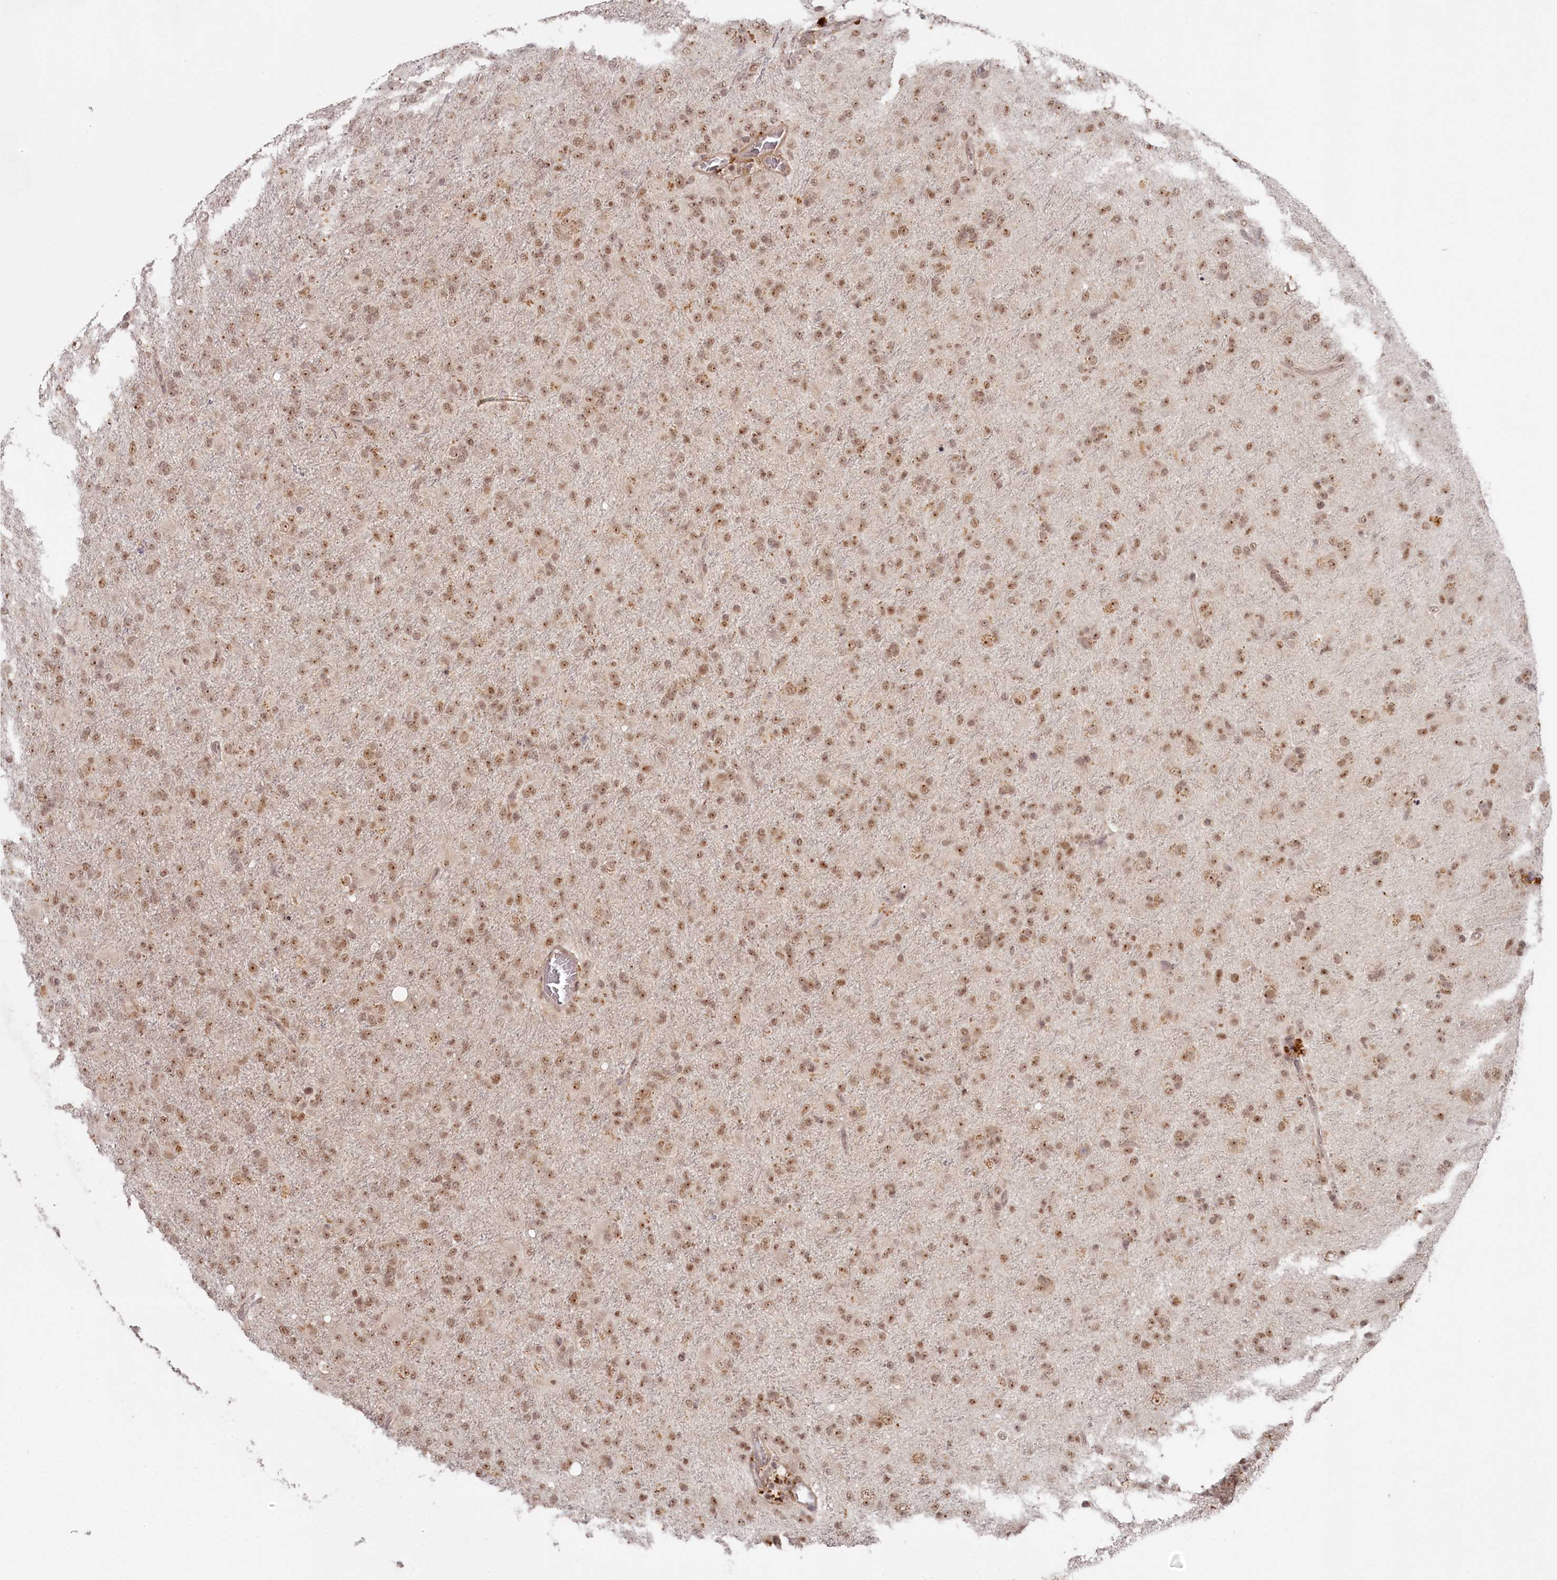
{"staining": {"intensity": "moderate", "quantity": ">75%", "location": "nuclear"}, "tissue": "glioma", "cell_type": "Tumor cells", "image_type": "cancer", "snomed": [{"axis": "morphology", "description": "Glioma, malignant, Low grade"}, {"axis": "topography", "description": "Brain"}], "caption": "Human glioma stained for a protein (brown) reveals moderate nuclear positive positivity in approximately >75% of tumor cells.", "gene": "EXOSC1", "patient": {"sex": "male", "age": 65}}